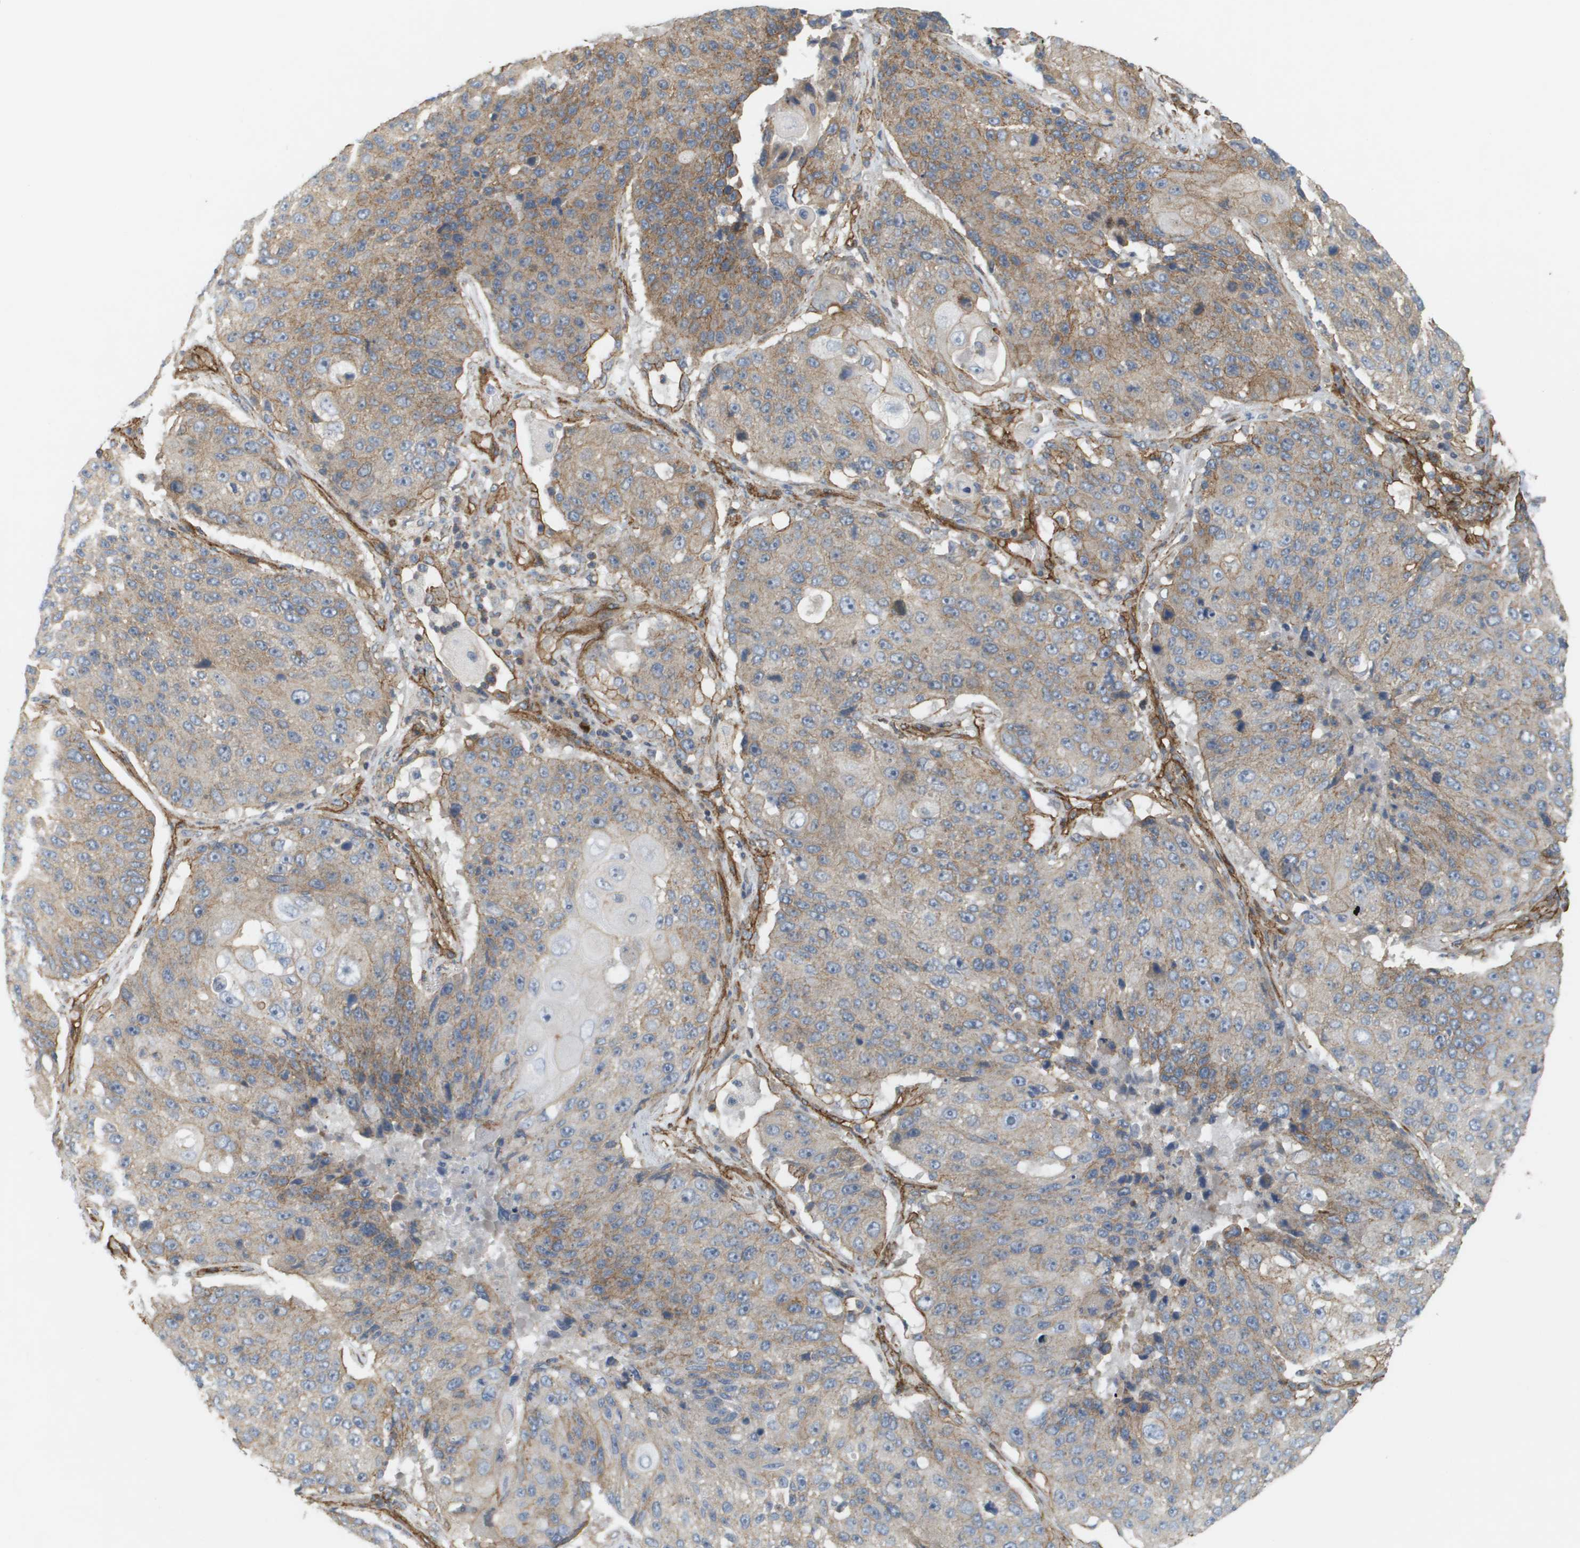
{"staining": {"intensity": "weak", "quantity": ">75%", "location": "cytoplasmic/membranous"}, "tissue": "lung cancer", "cell_type": "Tumor cells", "image_type": "cancer", "snomed": [{"axis": "morphology", "description": "Squamous cell carcinoma, NOS"}, {"axis": "topography", "description": "Lung"}], "caption": "There is low levels of weak cytoplasmic/membranous positivity in tumor cells of squamous cell carcinoma (lung), as demonstrated by immunohistochemical staining (brown color).", "gene": "SGMS2", "patient": {"sex": "male", "age": 61}}